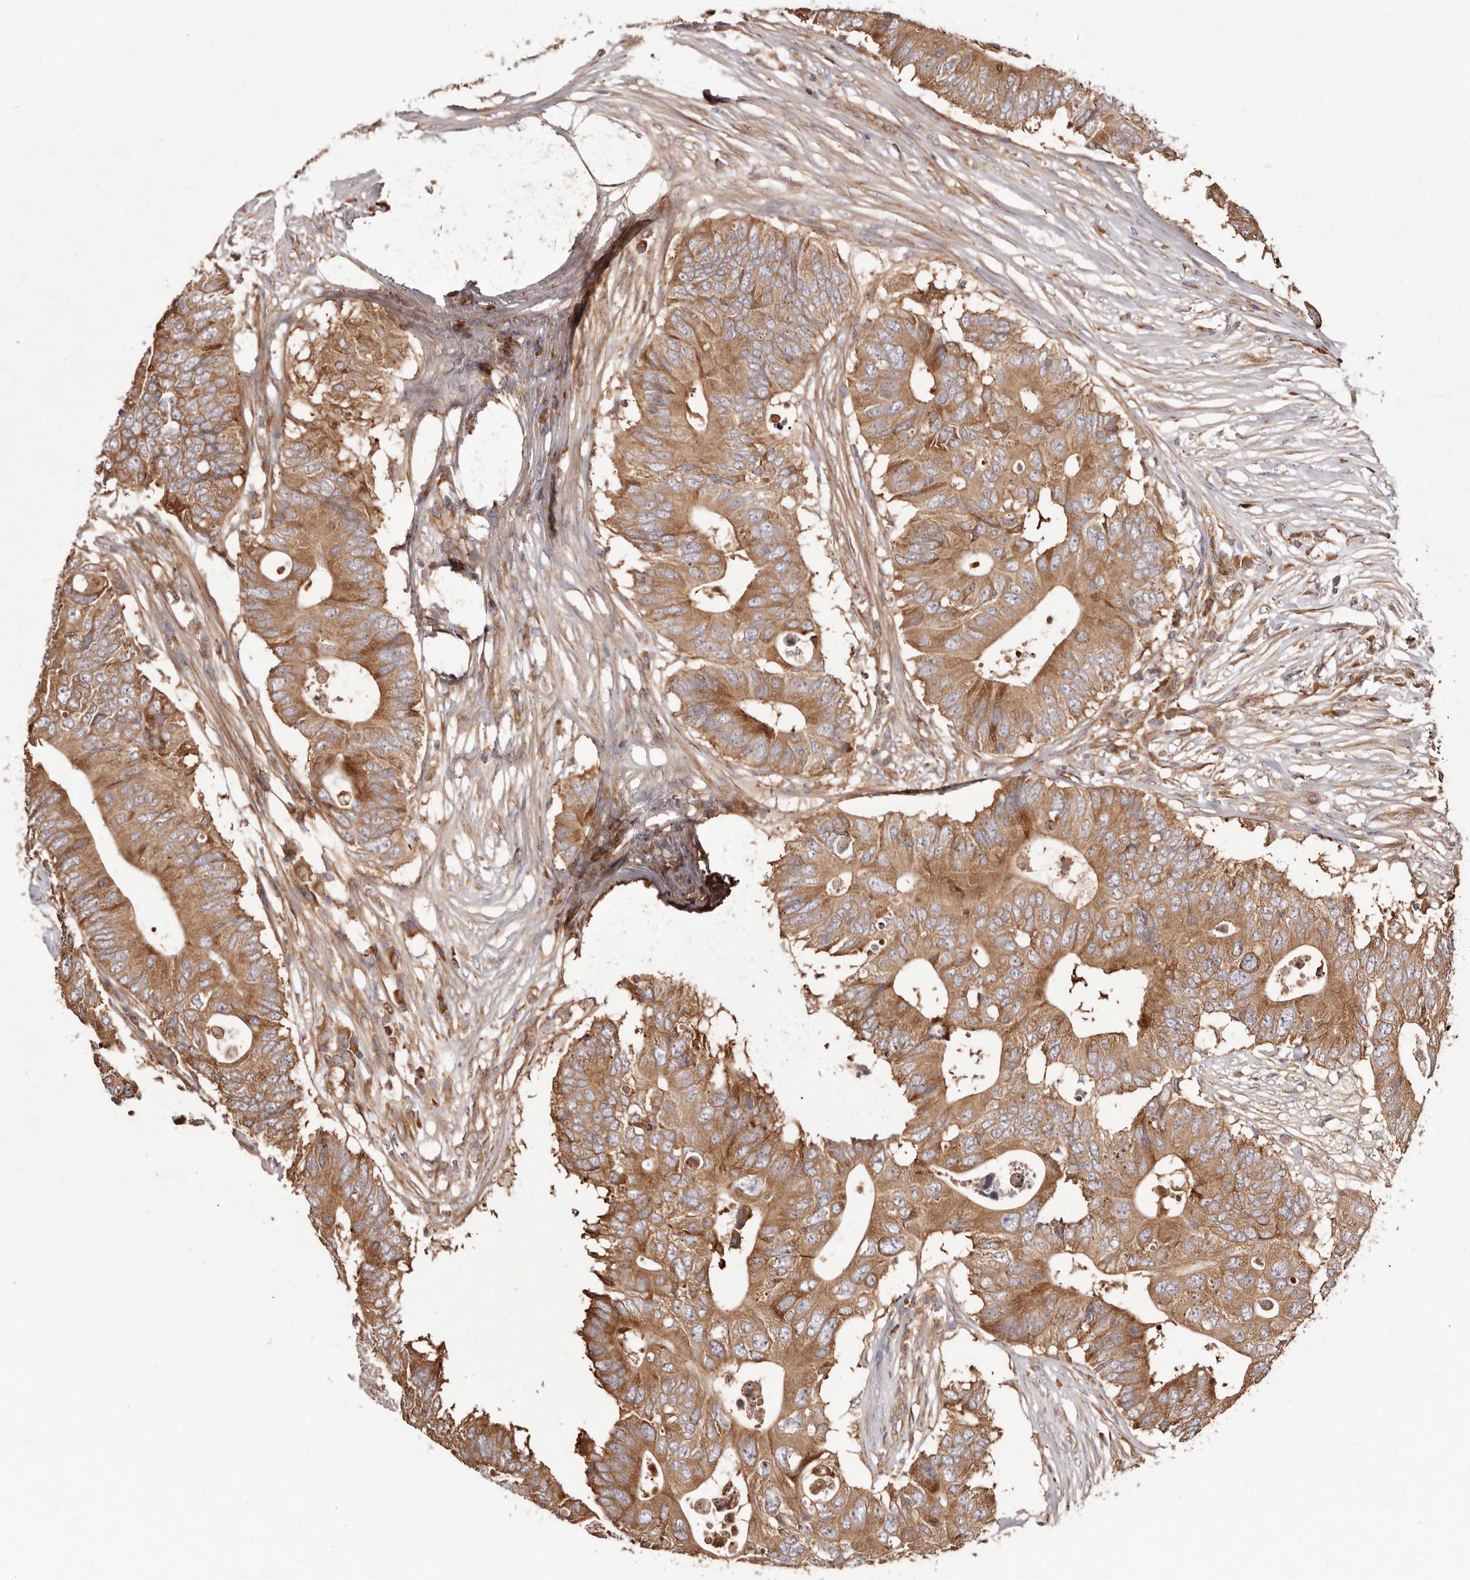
{"staining": {"intensity": "moderate", "quantity": ">75%", "location": "cytoplasmic/membranous"}, "tissue": "colorectal cancer", "cell_type": "Tumor cells", "image_type": "cancer", "snomed": [{"axis": "morphology", "description": "Adenocarcinoma, NOS"}, {"axis": "topography", "description": "Colon"}], "caption": "About >75% of tumor cells in adenocarcinoma (colorectal) display moderate cytoplasmic/membranous protein positivity as visualized by brown immunohistochemical staining.", "gene": "RPS6", "patient": {"sex": "male", "age": 71}}